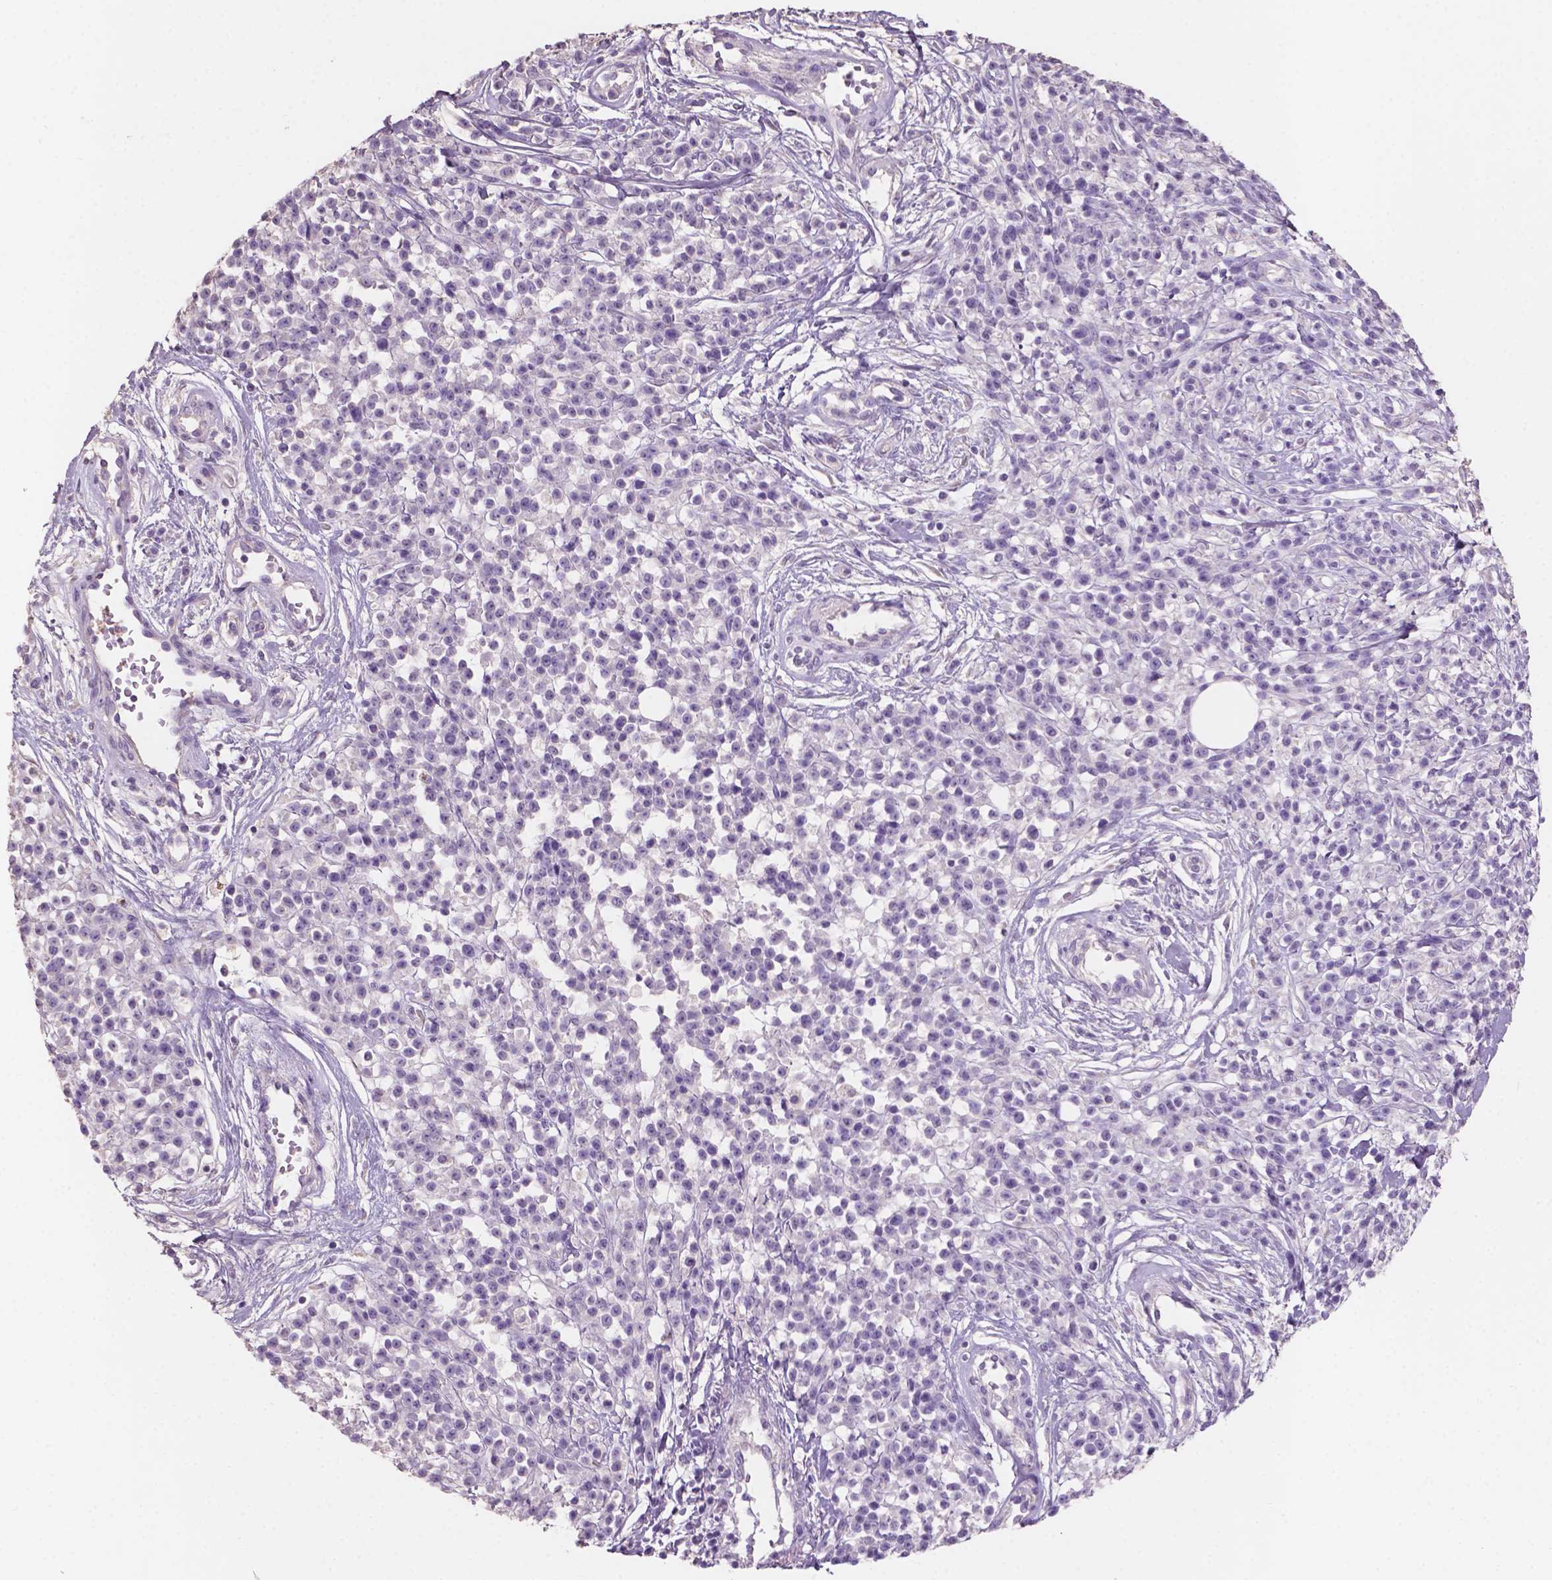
{"staining": {"intensity": "negative", "quantity": "none", "location": "none"}, "tissue": "melanoma", "cell_type": "Tumor cells", "image_type": "cancer", "snomed": [{"axis": "morphology", "description": "Malignant melanoma, NOS"}, {"axis": "topography", "description": "Skin"}, {"axis": "topography", "description": "Skin of trunk"}], "caption": "This micrograph is of malignant melanoma stained with immunohistochemistry (IHC) to label a protein in brown with the nuclei are counter-stained blue. There is no staining in tumor cells.", "gene": "SBSN", "patient": {"sex": "male", "age": 74}}